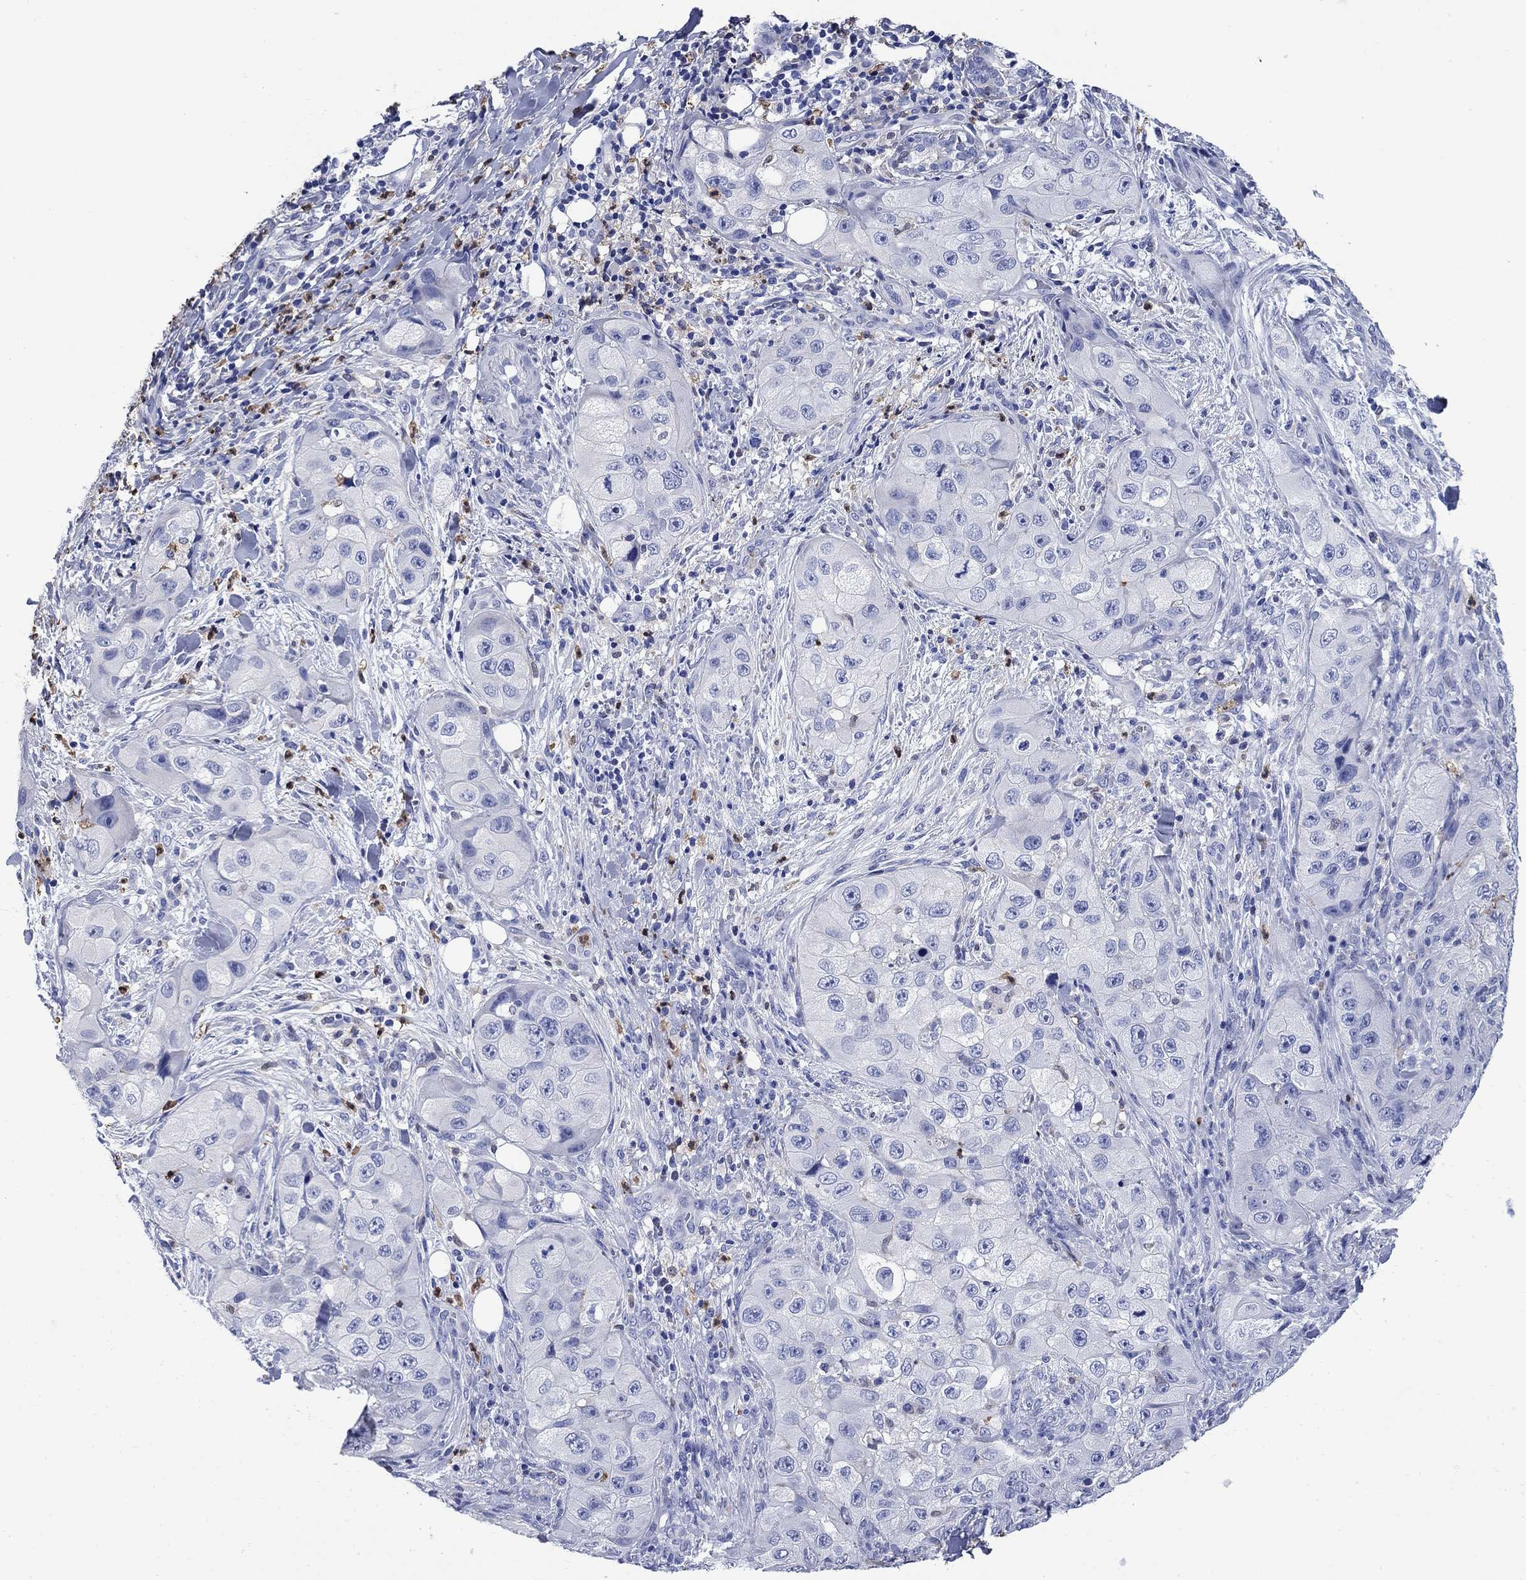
{"staining": {"intensity": "negative", "quantity": "none", "location": "none"}, "tissue": "skin cancer", "cell_type": "Tumor cells", "image_type": "cancer", "snomed": [{"axis": "morphology", "description": "Squamous cell carcinoma, NOS"}, {"axis": "topography", "description": "Skin"}, {"axis": "topography", "description": "Subcutis"}], "caption": "This is an IHC micrograph of human skin cancer. There is no positivity in tumor cells.", "gene": "TFR2", "patient": {"sex": "male", "age": 73}}